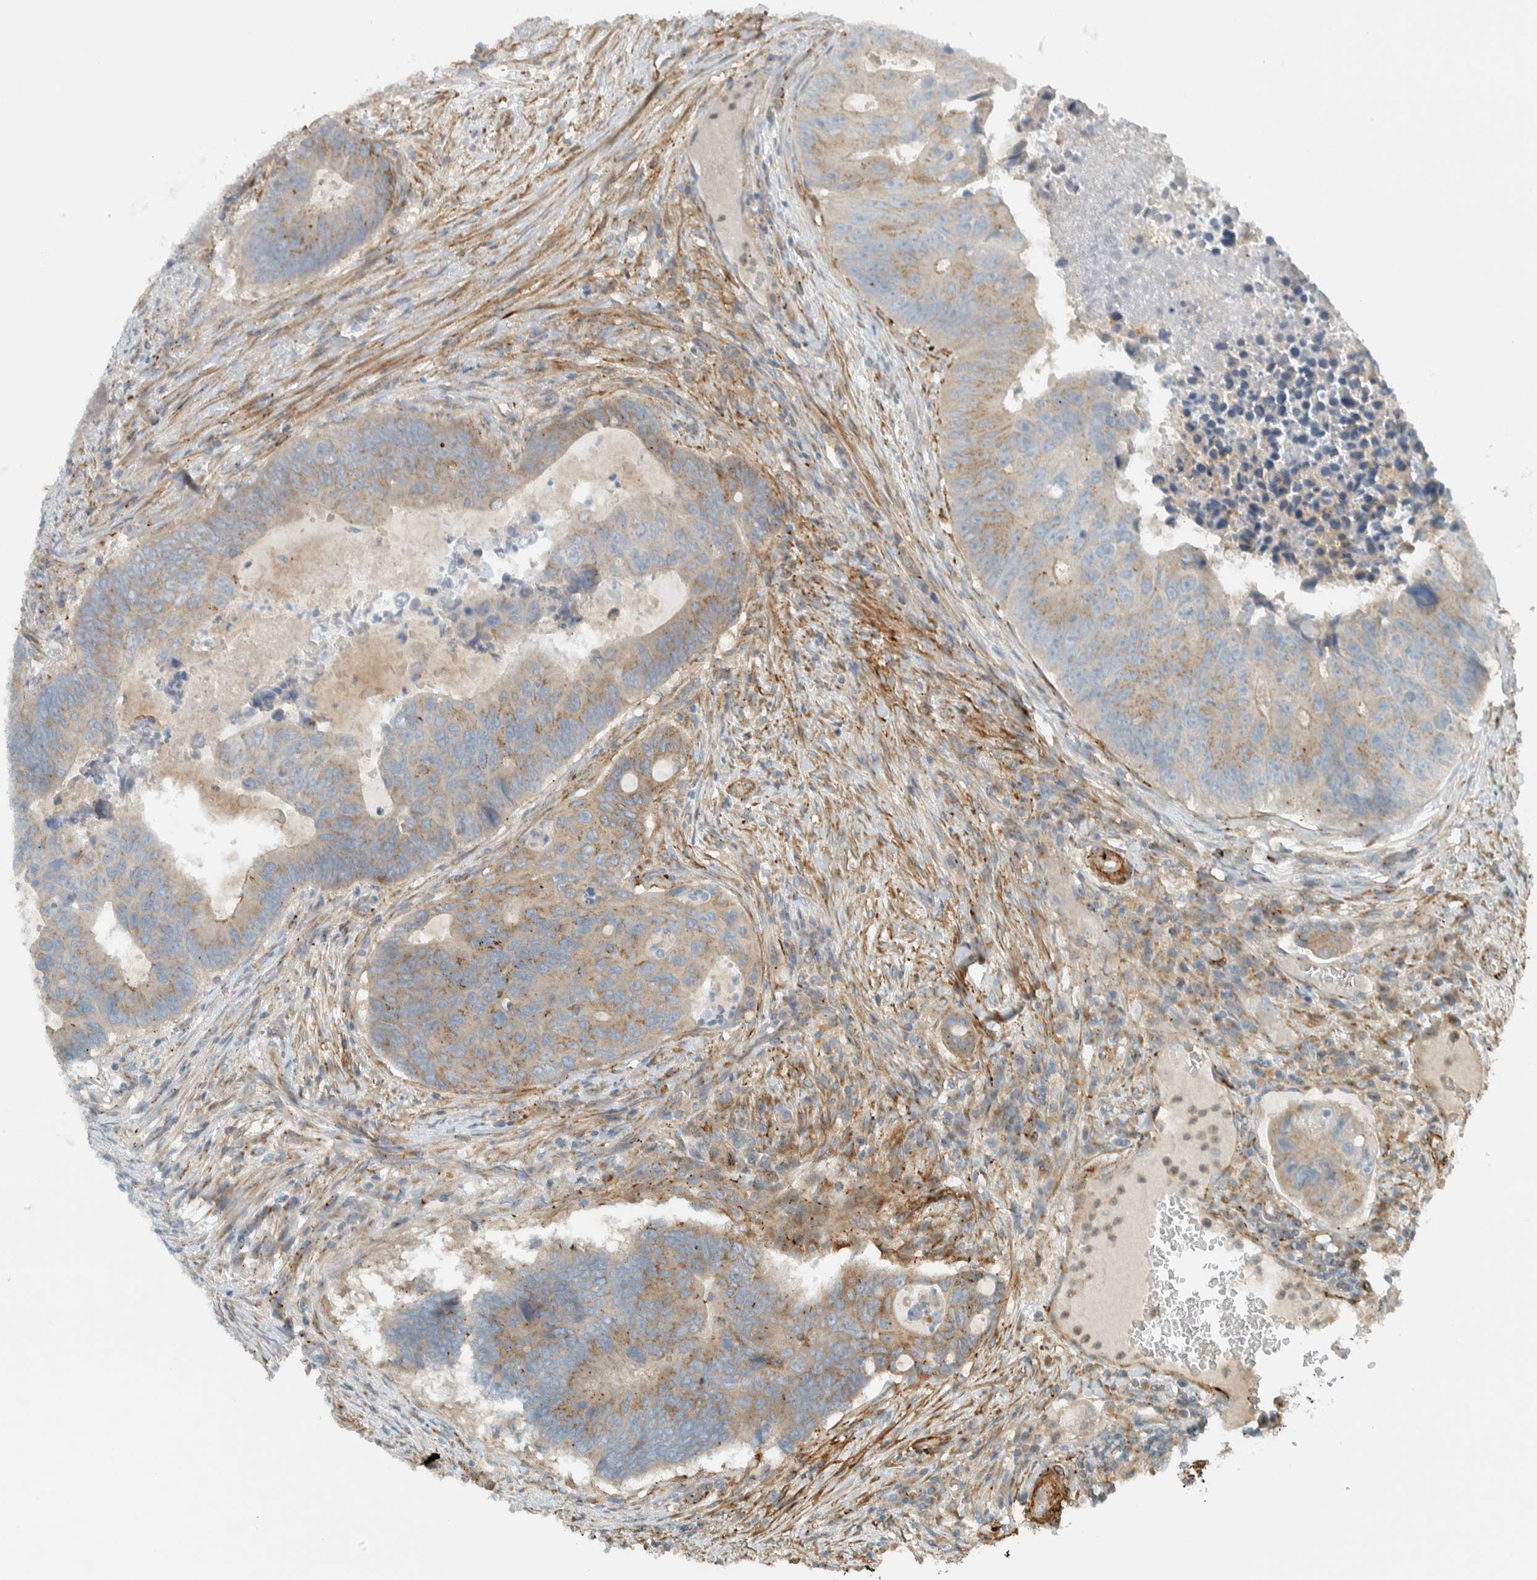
{"staining": {"intensity": "weak", "quantity": ">75%", "location": "cytoplasmic/membranous"}, "tissue": "colorectal cancer", "cell_type": "Tumor cells", "image_type": "cancer", "snomed": [{"axis": "morphology", "description": "Adenocarcinoma, NOS"}, {"axis": "topography", "description": "Colon"}], "caption": "Colorectal adenocarcinoma stained with a brown dye exhibits weak cytoplasmic/membranous positive staining in about >75% of tumor cells.", "gene": "EXOC7", "patient": {"sex": "male", "age": 87}}